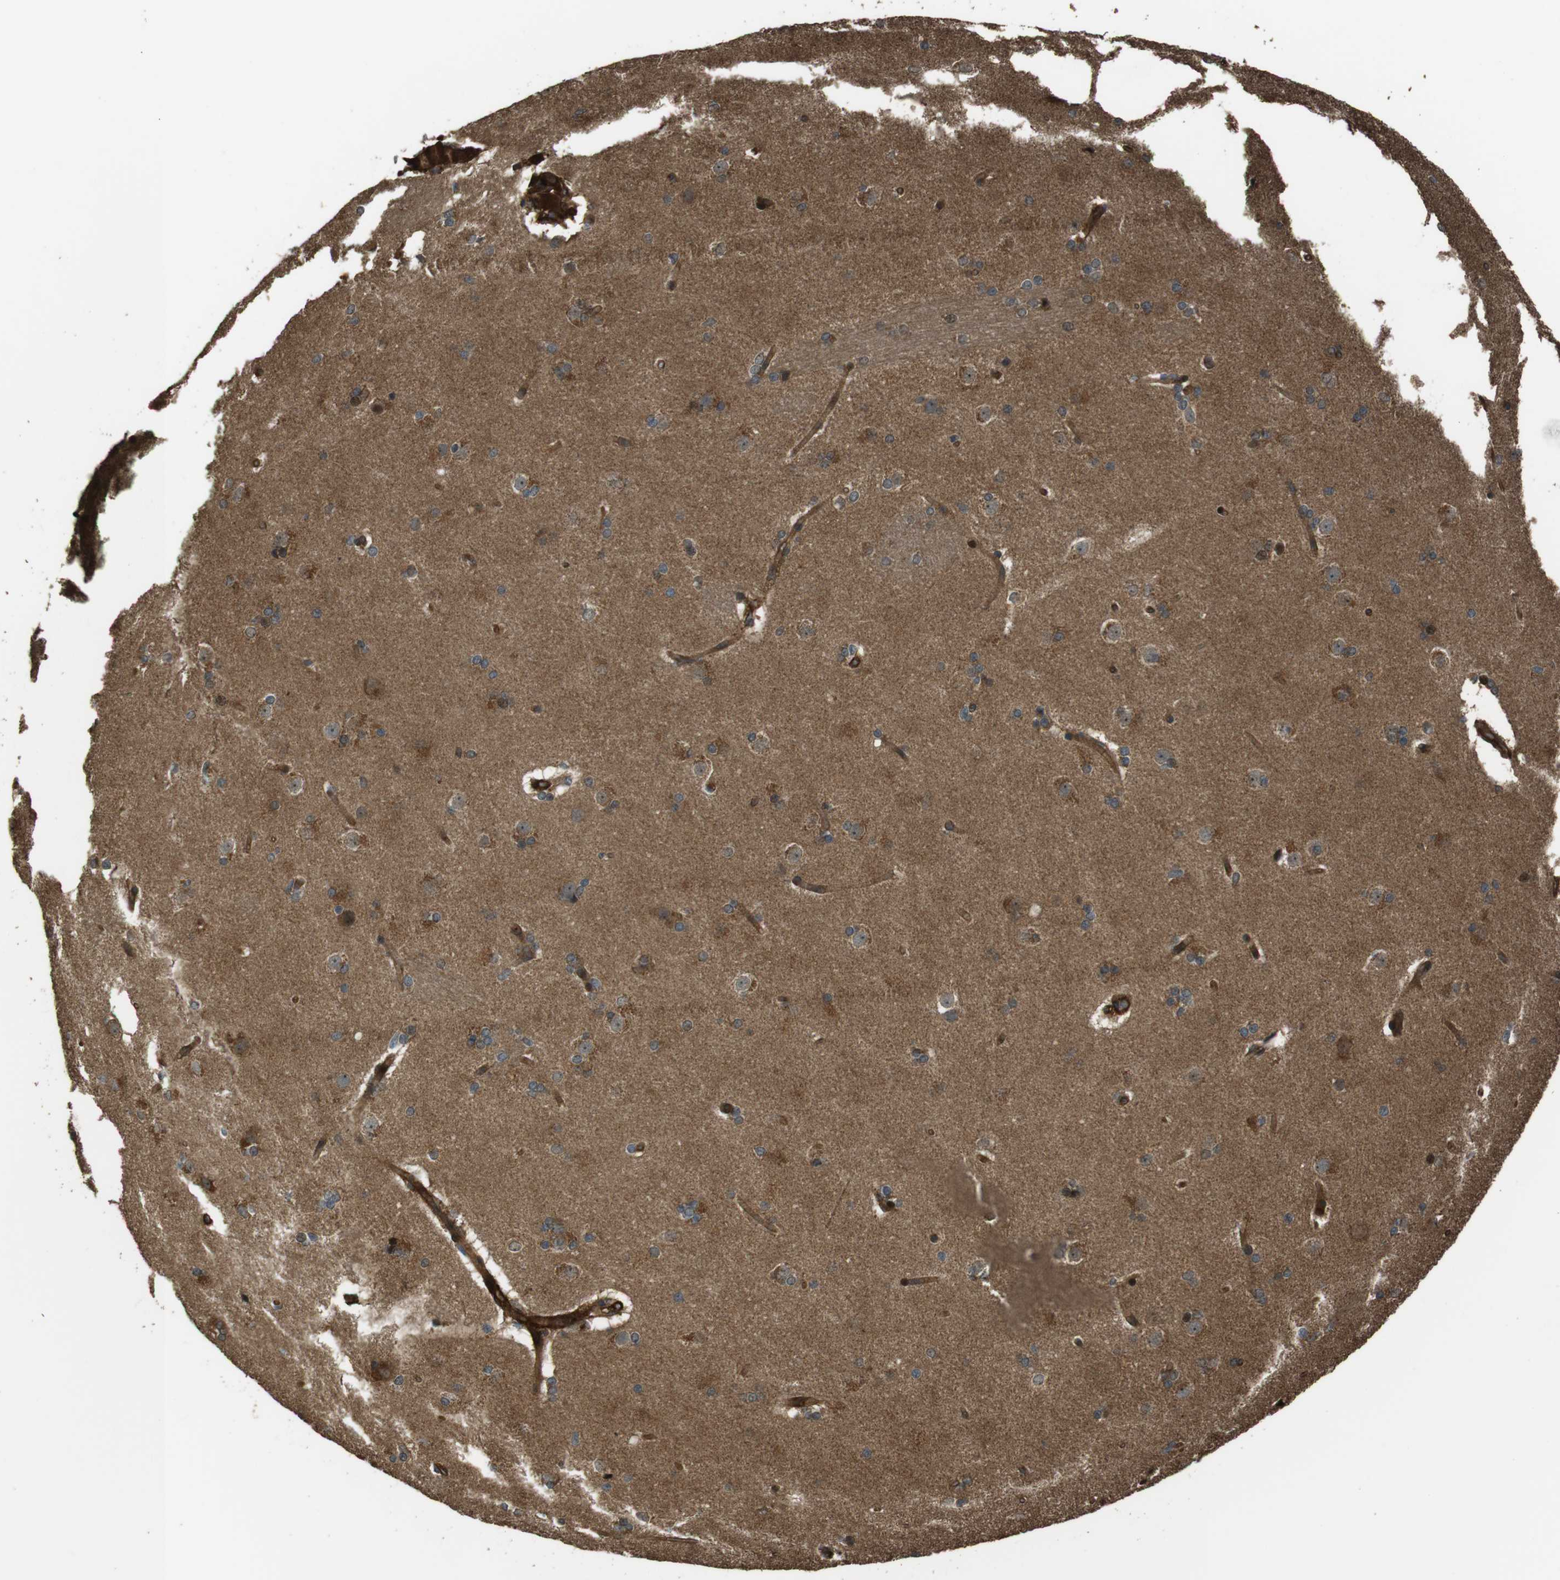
{"staining": {"intensity": "moderate", "quantity": "25%-75%", "location": "cytoplasmic/membranous"}, "tissue": "caudate", "cell_type": "Glial cells", "image_type": "normal", "snomed": [{"axis": "morphology", "description": "Normal tissue, NOS"}, {"axis": "topography", "description": "Lateral ventricle wall"}], "caption": "Immunohistochemistry of unremarkable human caudate displays medium levels of moderate cytoplasmic/membranous staining in about 25%-75% of glial cells.", "gene": "MSRB3", "patient": {"sex": "female", "age": 19}}